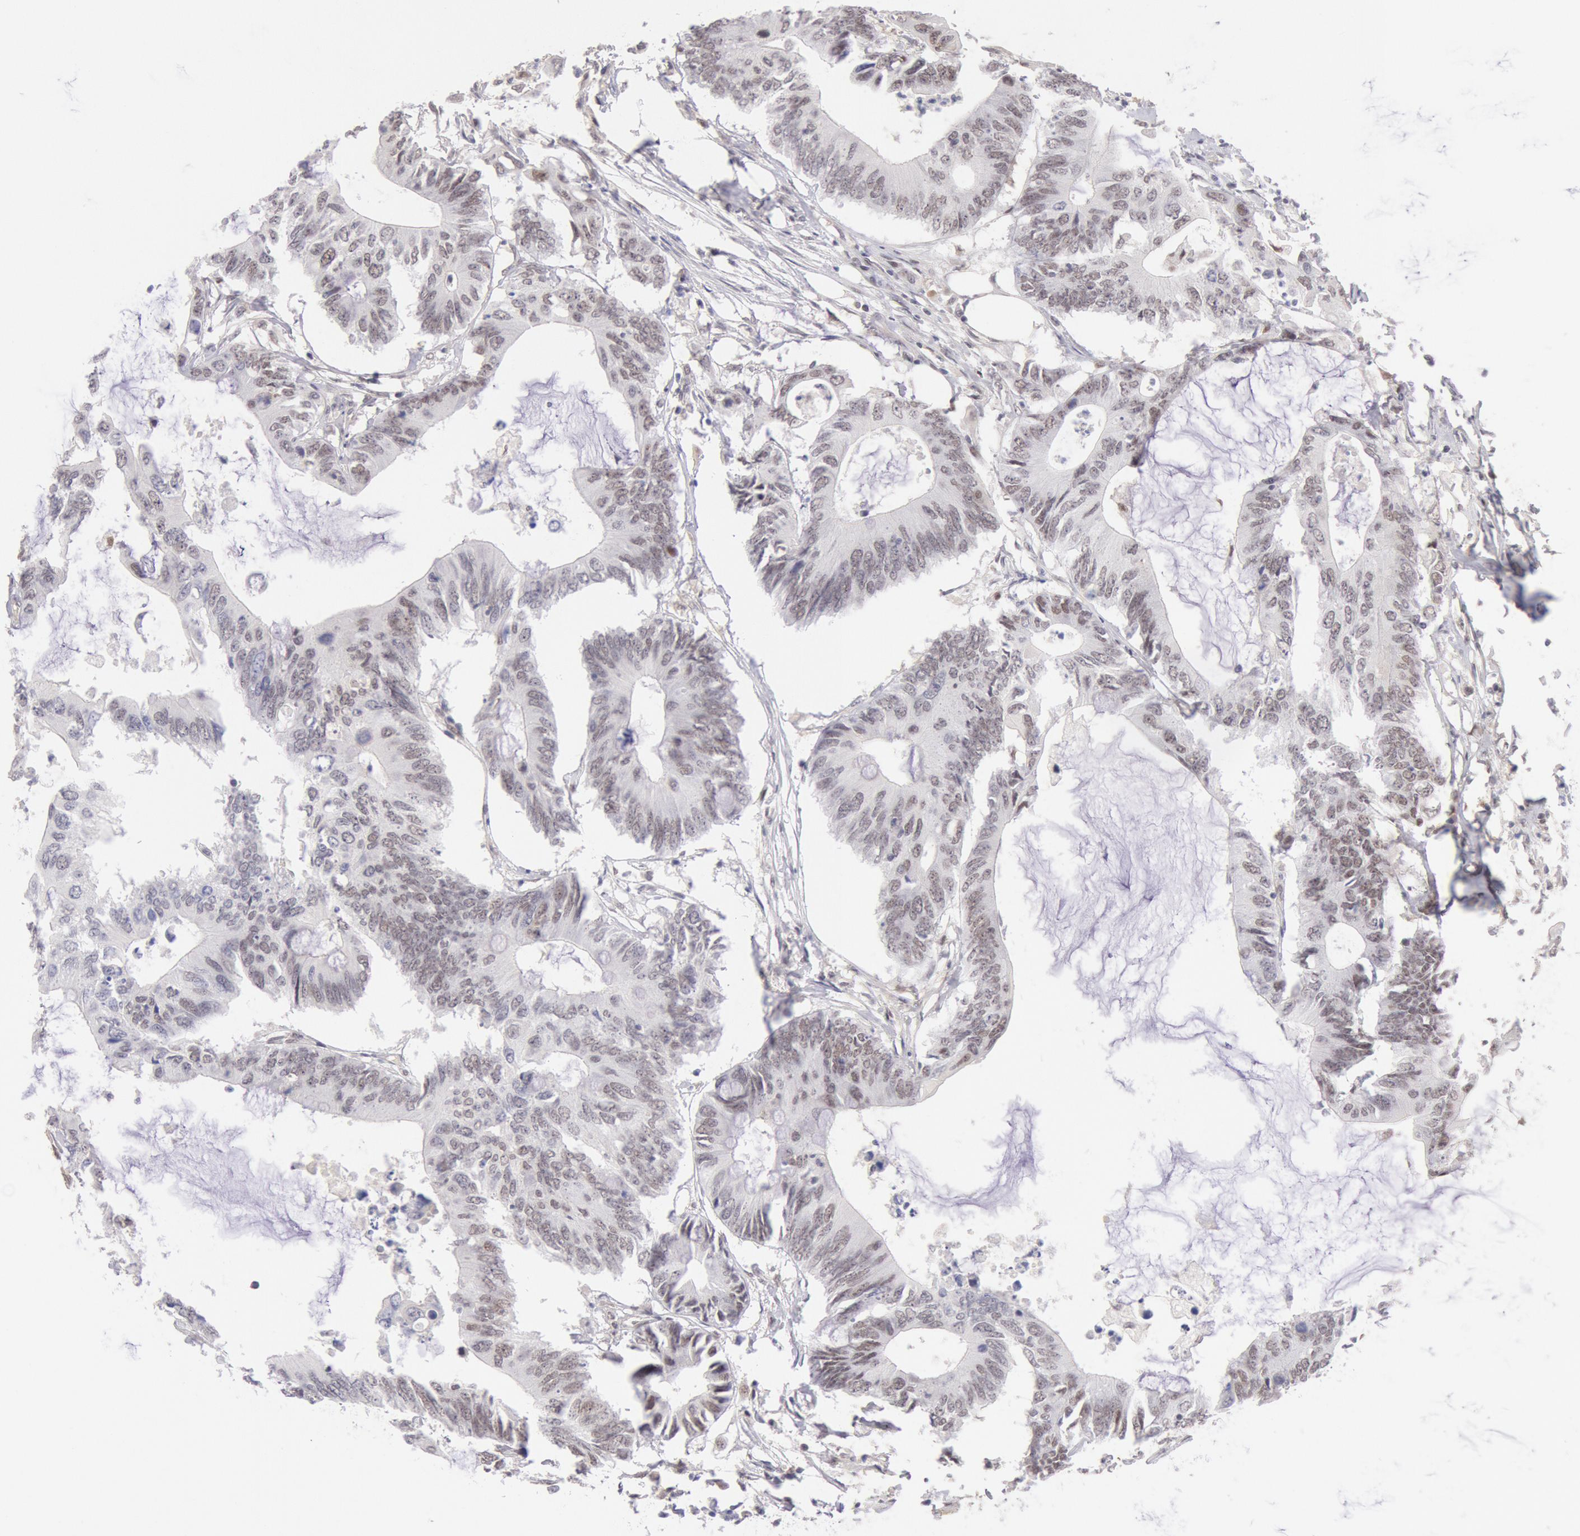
{"staining": {"intensity": "weak", "quantity": "25%-75%", "location": "nuclear"}, "tissue": "colorectal cancer", "cell_type": "Tumor cells", "image_type": "cancer", "snomed": [{"axis": "morphology", "description": "Adenocarcinoma, NOS"}, {"axis": "topography", "description": "Colon"}], "caption": "A brown stain labels weak nuclear staining of a protein in colorectal adenocarcinoma tumor cells. Nuclei are stained in blue.", "gene": "CDKN2B", "patient": {"sex": "male", "age": 71}}